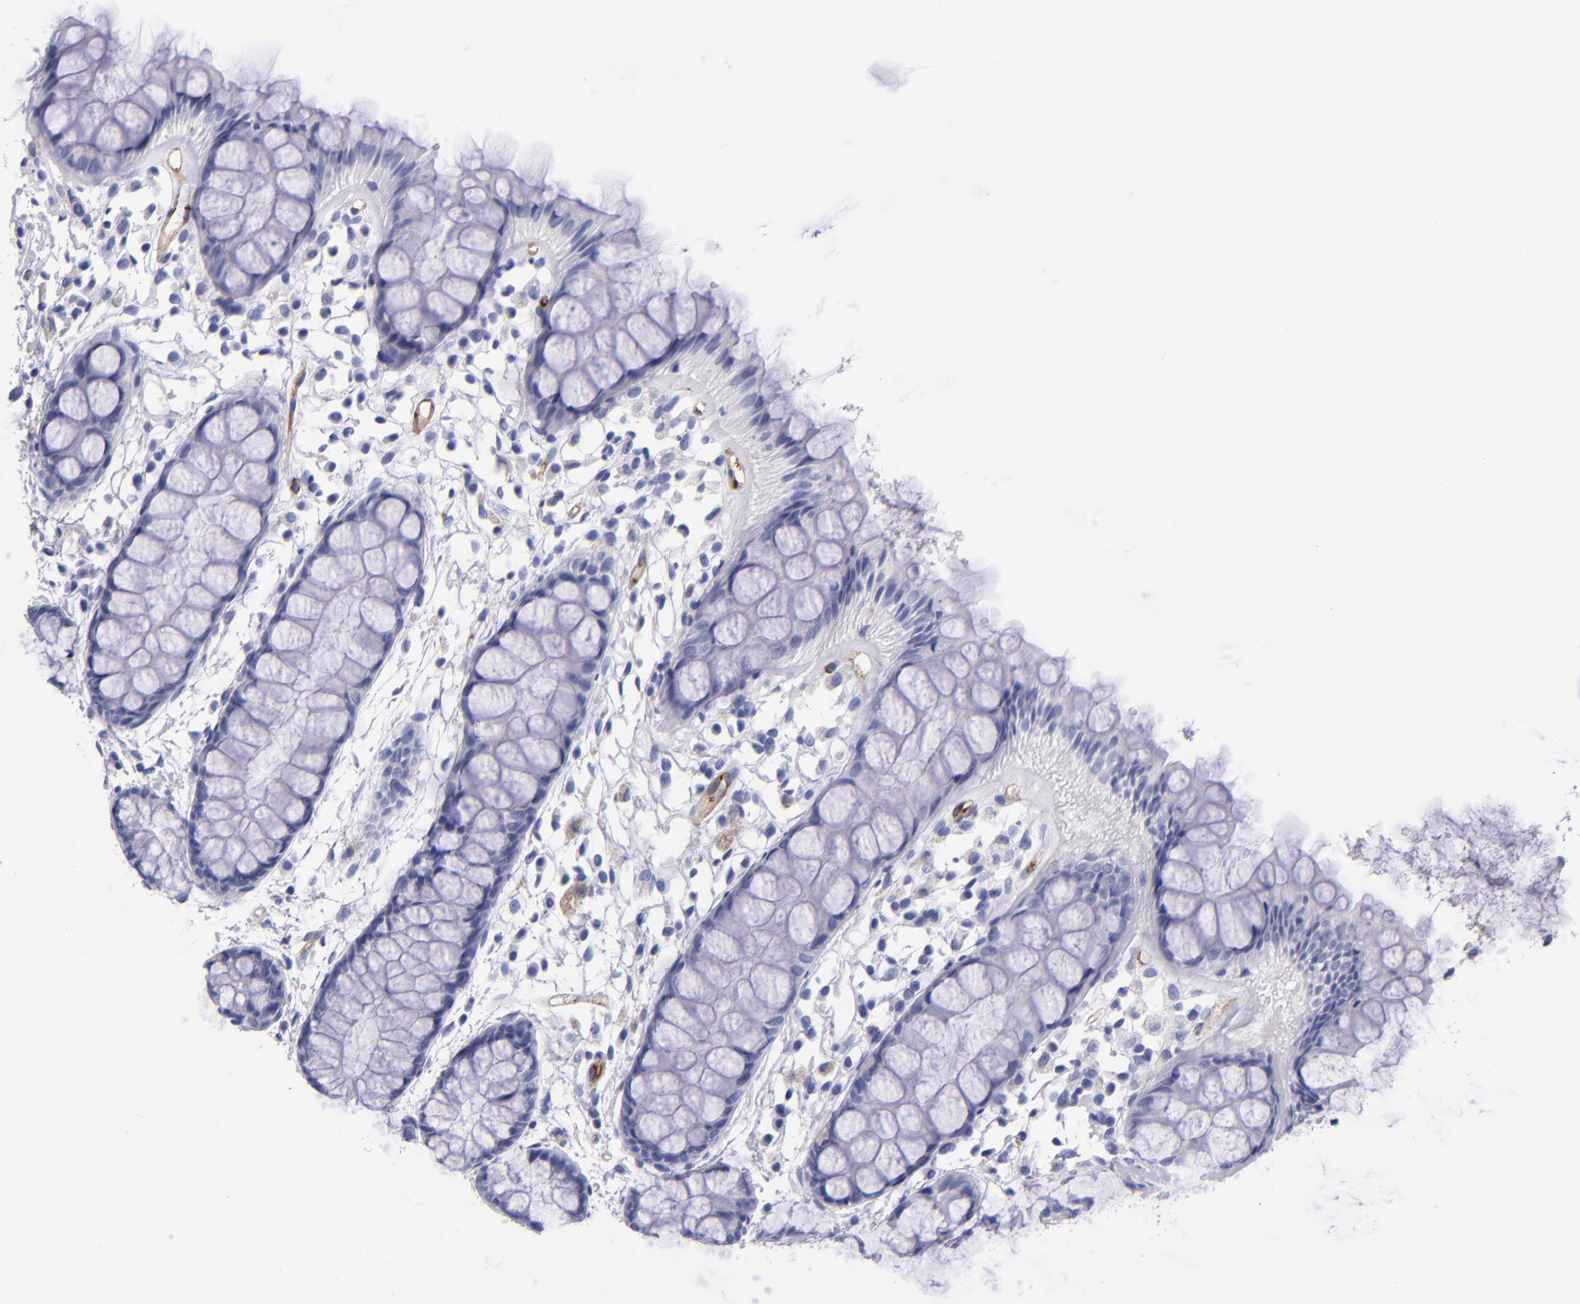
{"staining": {"intensity": "negative", "quantity": "none", "location": "none"}, "tissue": "rectum", "cell_type": "Glandular cells", "image_type": "normal", "snomed": [{"axis": "morphology", "description": "Normal tissue, NOS"}, {"axis": "topography", "description": "Rectum"}], "caption": "This photomicrograph is of unremarkable rectum stained with immunohistochemistry to label a protein in brown with the nuclei are counter-stained blue. There is no positivity in glandular cells. The staining is performed using DAB (3,3'-diaminobenzidine) brown chromogen with nuclei counter-stained in using hematoxylin.", "gene": "NOS3", "patient": {"sex": "female", "age": 66}}